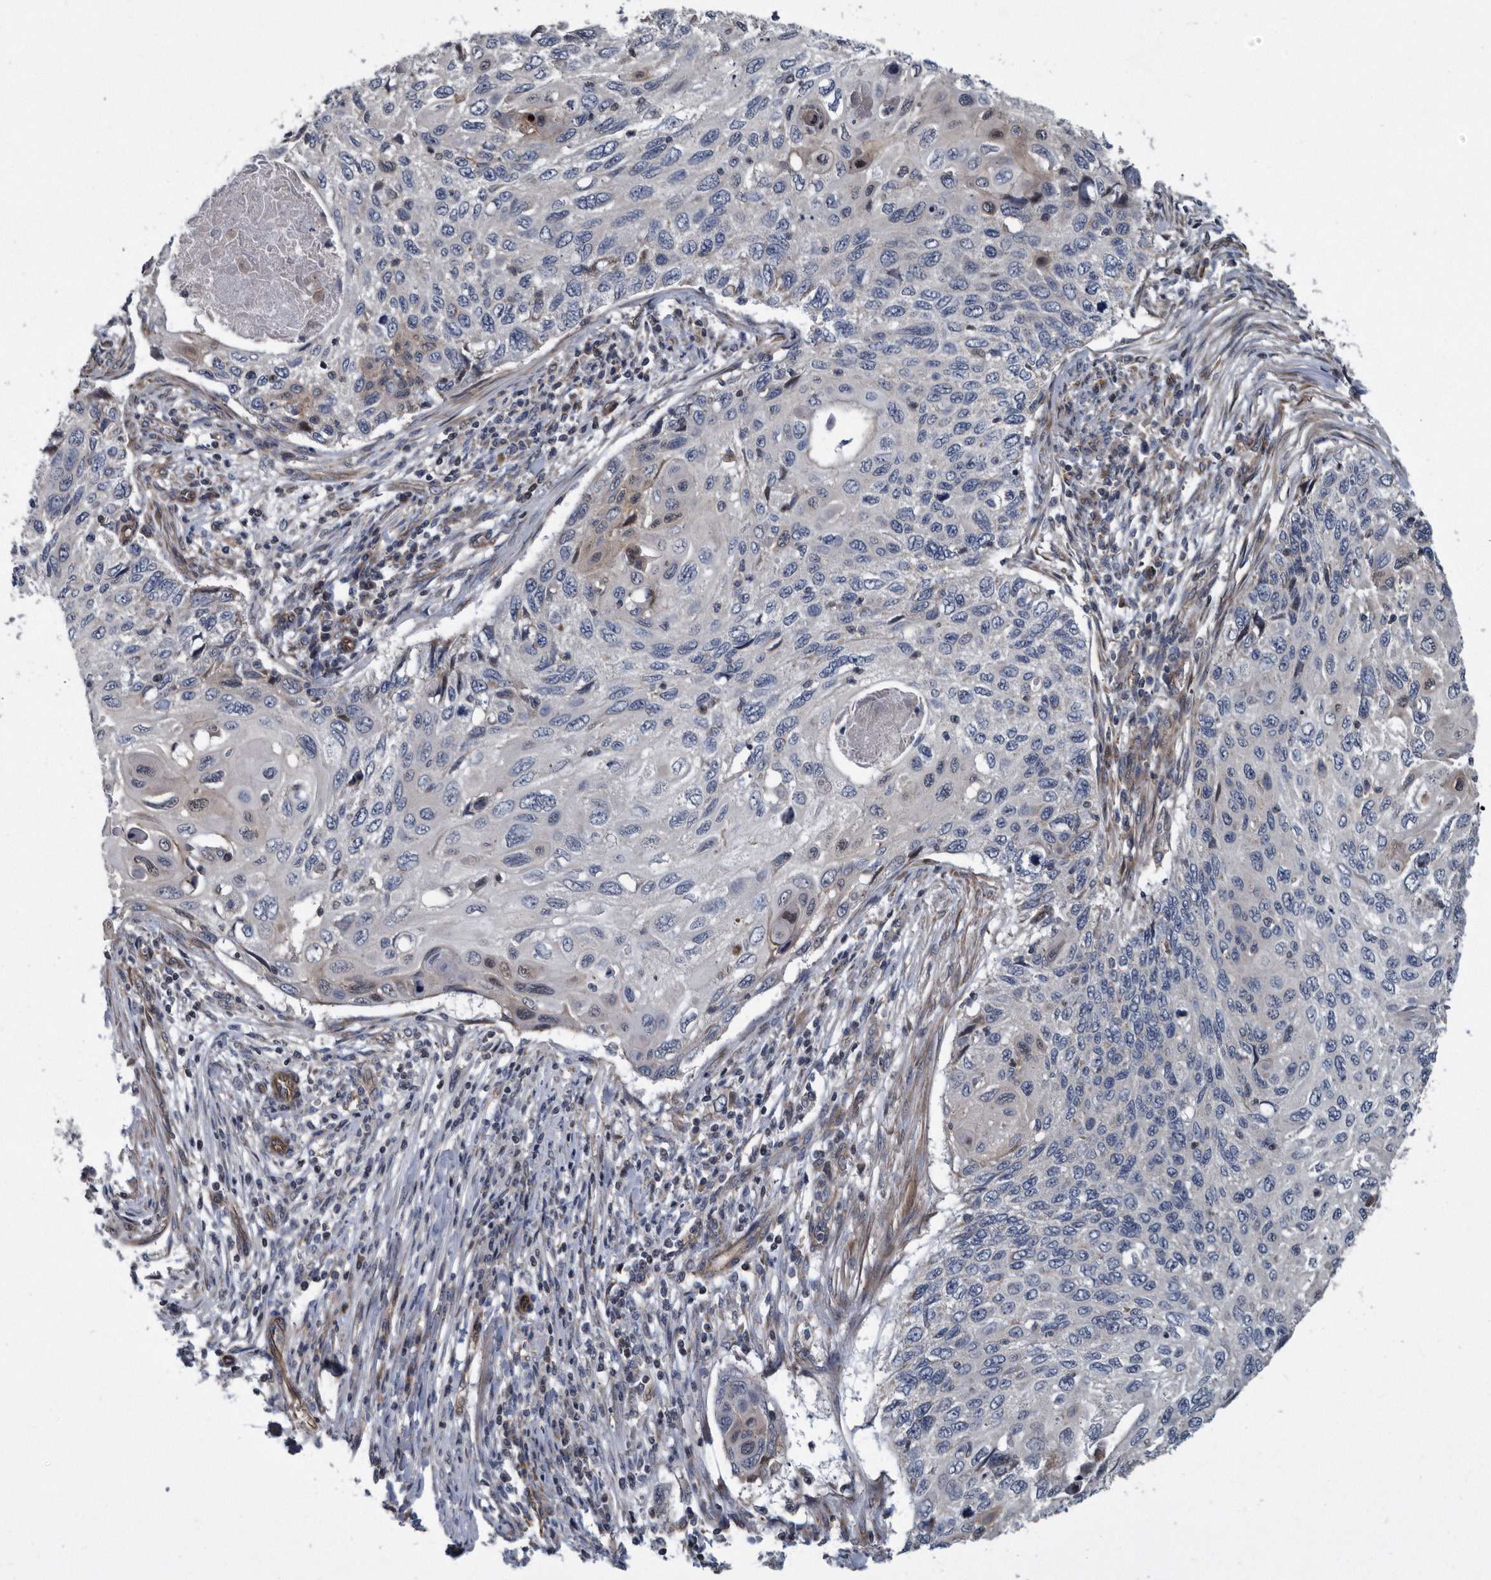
{"staining": {"intensity": "negative", "quantity": "none", "location": "none"}, "tissue": "cervical cancer", "cell_type": "Tumor cells", "image_type": "cancer", "snomed": [{"axis": "morphology", "description": "Squamous cell carcinoma, NOS"}, {"axis": "topography", "description": "Cervix"}], "caption": "IHC of human cervical squamous cell carcinoma shows no positivity in tumor cells.", "gene": "ARMCX1", "patient": {"sex": "female", "age": 70}}